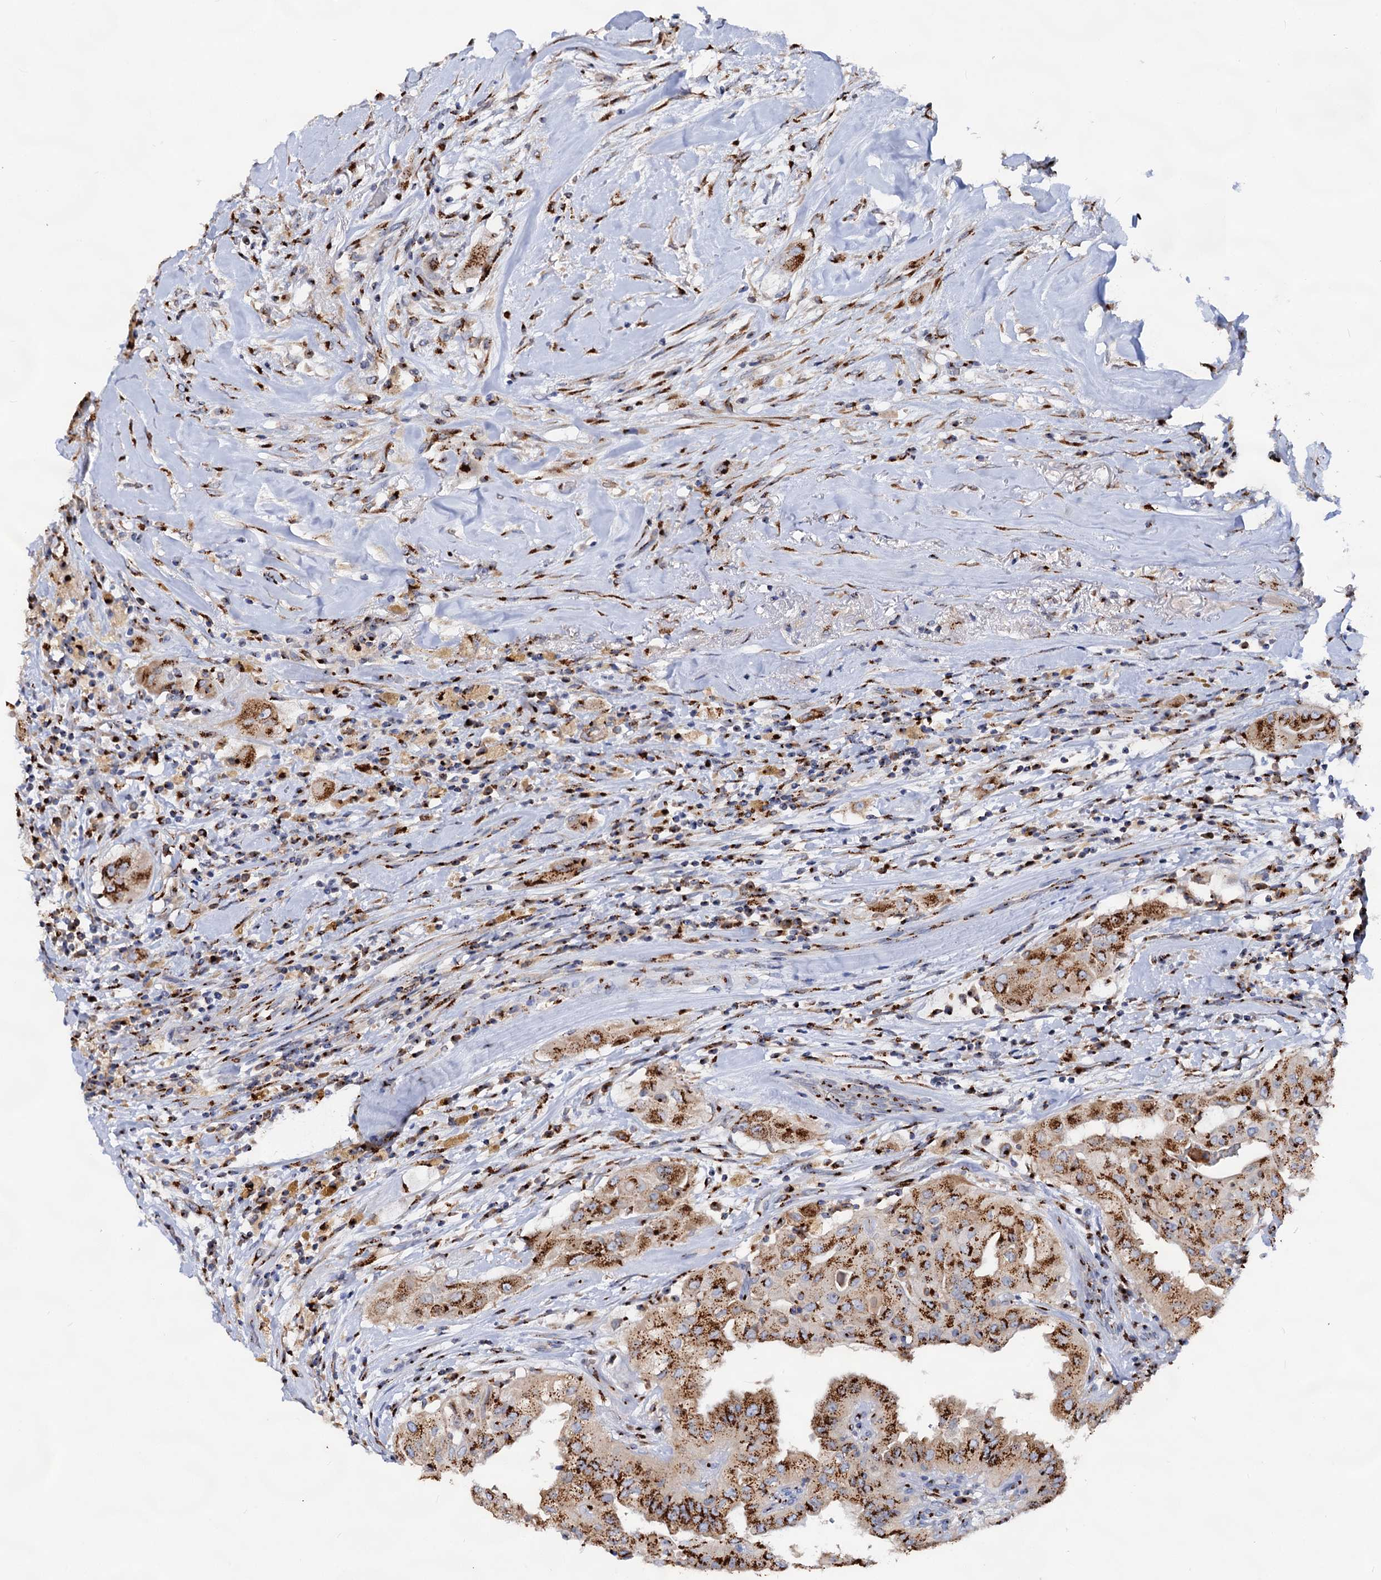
{"staining": {"intensity": "moderate", "quantity": ">75%", "location": "cytoplasmic/membranous"}, "tissue": "thyroid cancer", "cell_type": "Tumor cells", "image_type": "cancer", "snomed": [{"axis": "morphology", "description": "Papillary adenocarcinoma, NOS"}, {"axis": "topography", "description": "Thyroid gland"}], "caption": "DAB (3,3'-diaminobenzidine) immunohistochemical staining of human thyroid cancer exhibits moderate cytoplasmic/membranous protein expression in about >75% of tumor cells.", "gene": "TM9SF3", "patient": {"sex": "female", "age": 59}}